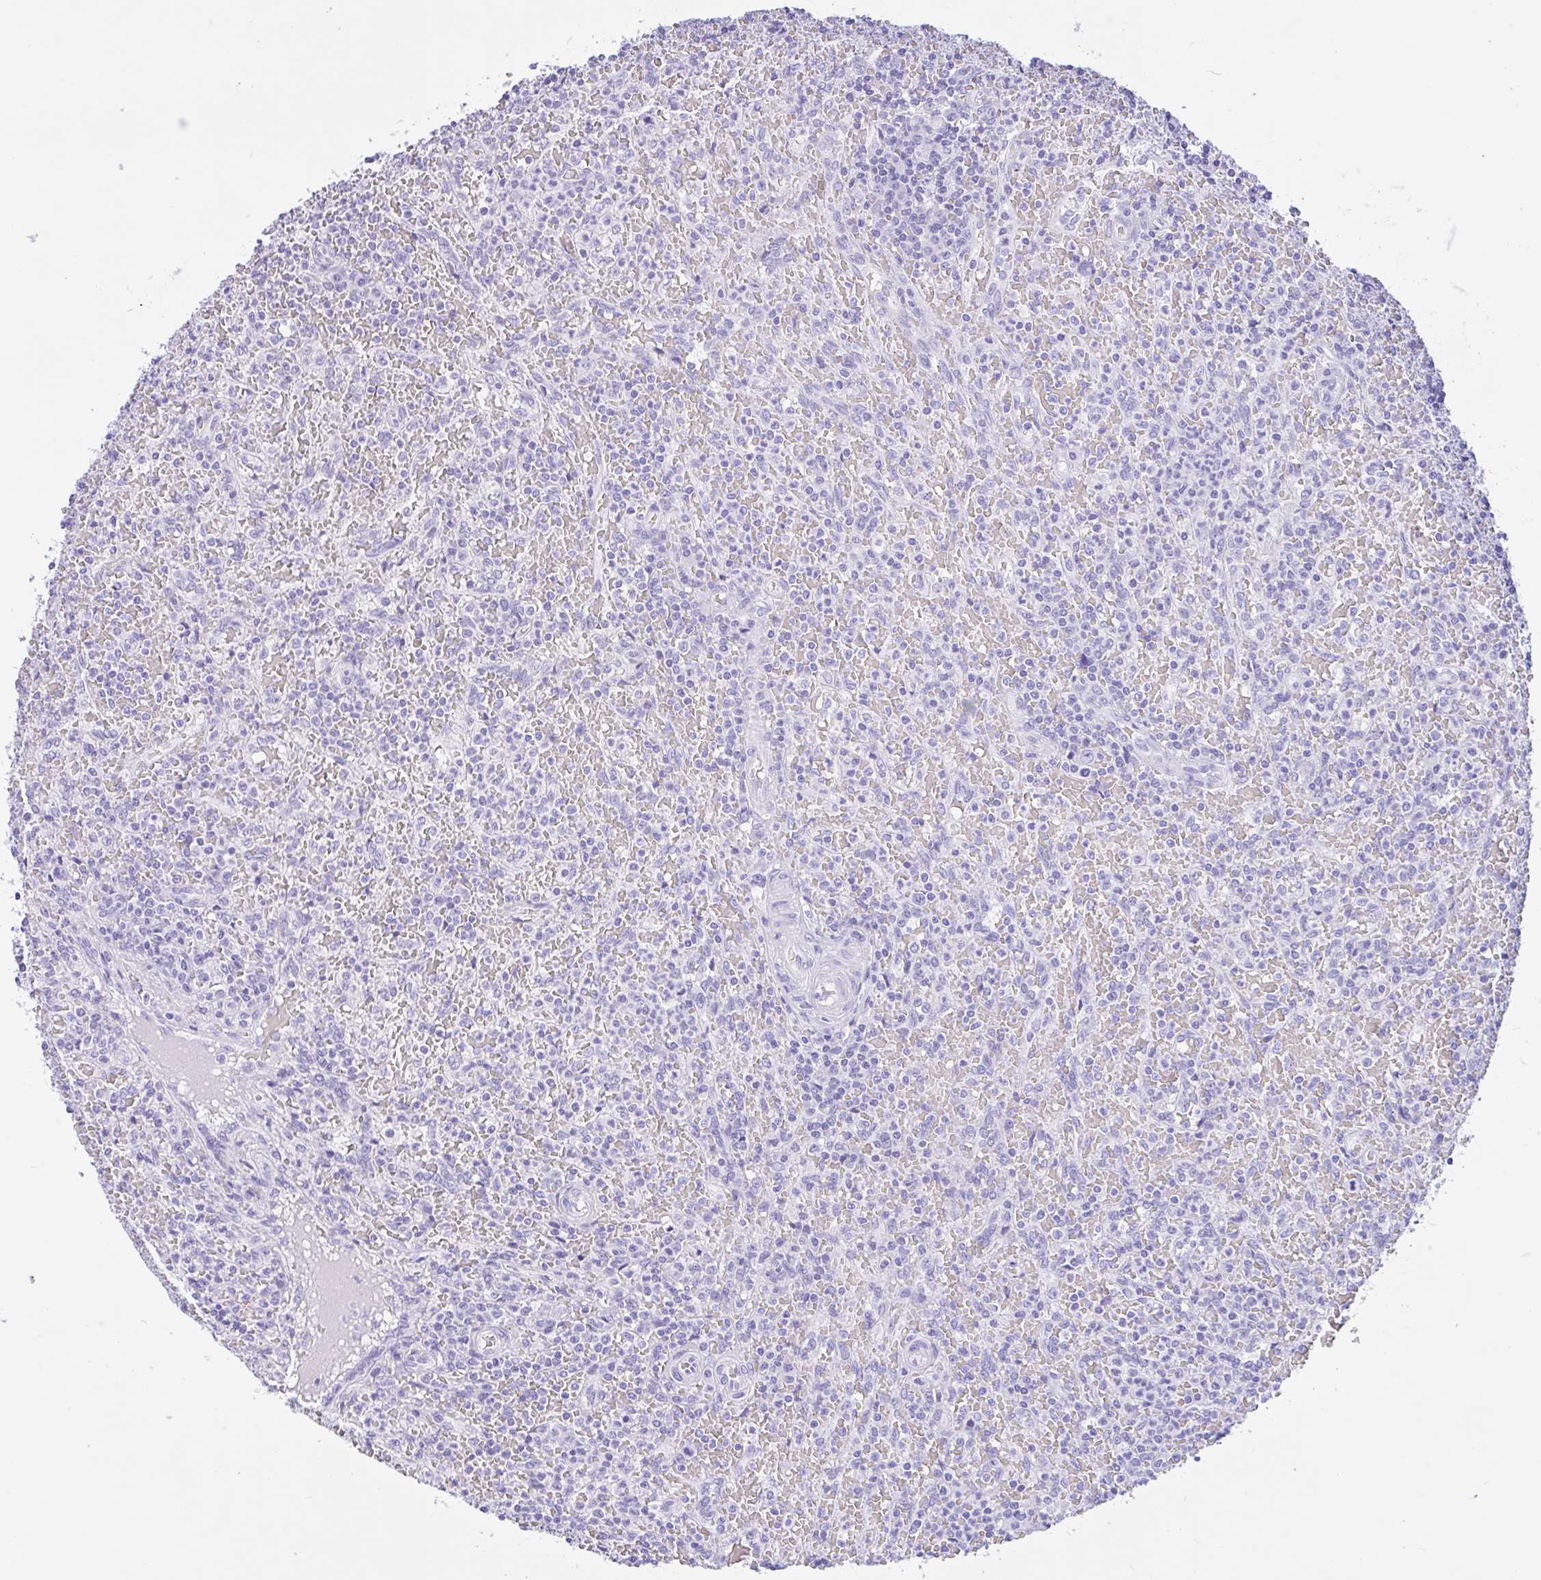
{"staining": {"intensity": "negative", "quantity": "none", "location": "none"}, "tissue": "lymphoma", "cell_type": "Tumor cells", "image_type": "cancer", "snomed": [{"axis": "morphology", "description": "Malignant lymphoma, non-Hodgkin's type, Low grade"}, {"axis": "topography", "description": "Spleen"}], "caption": "Tumor cells show no significant positivity in lymphoma.", "gene": "OR4N4", "patient": {"sex": "female", "age": 64}}